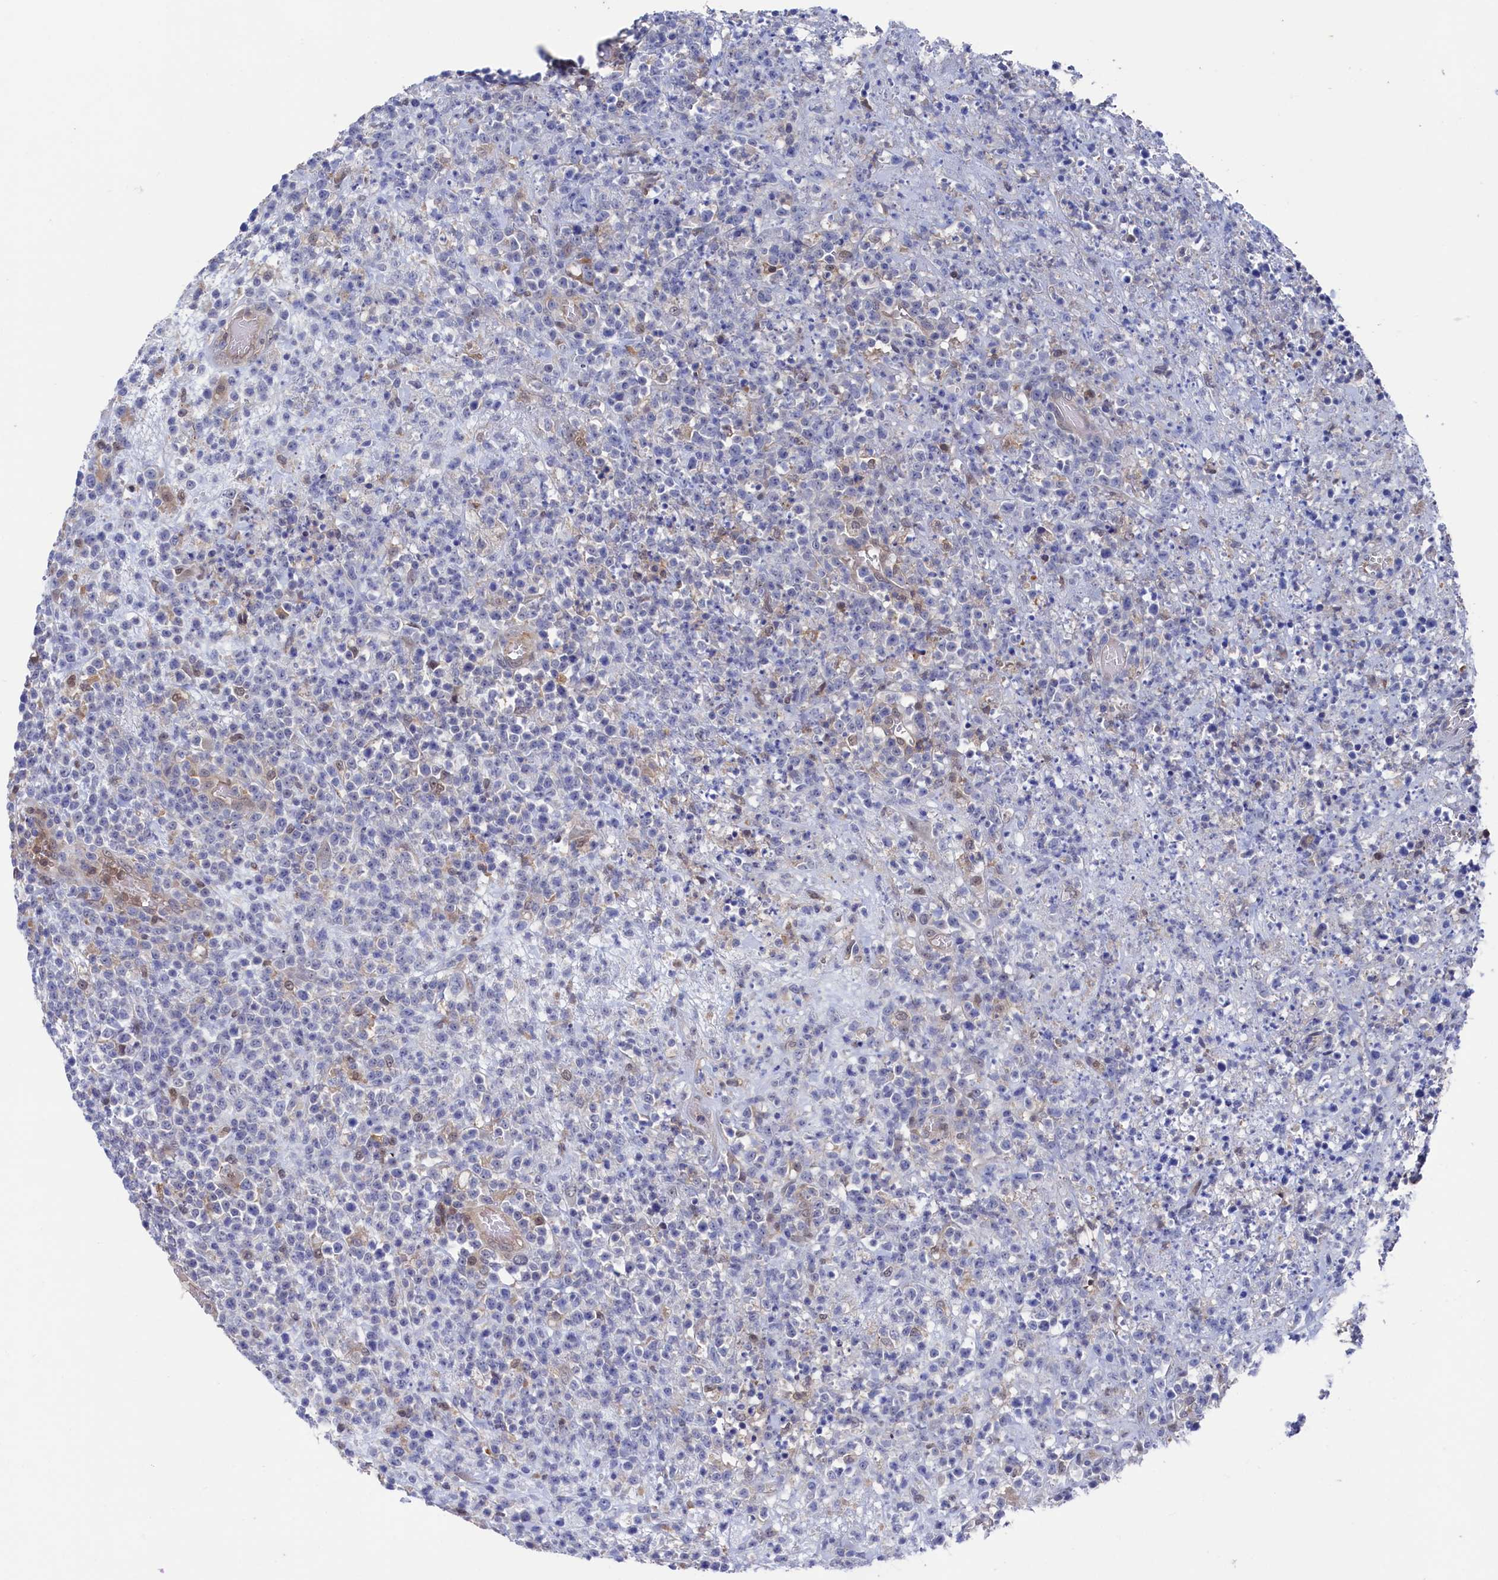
{"staining": {"intensity": "negative", "quantity": "none", "location": "none"}, "tissue": "lymphoma", "cell_type": "Tumor cells", "image_type": "cancer", "snomed": [{"axis": "morphology", "description": "Malignant lymphoma, non-Hodgkin's type, High grade"}, {"axis": "topography", "description": "Colon"}], "caption": "This is an immunohistochemistry (IHC) histopathology image of human high-grade malignant lymphoma, non-Hodgkin's type. There is no positivity in tumor cells.", "gene": "RNH1", "patient": {"sex": "female", "age": 53}}